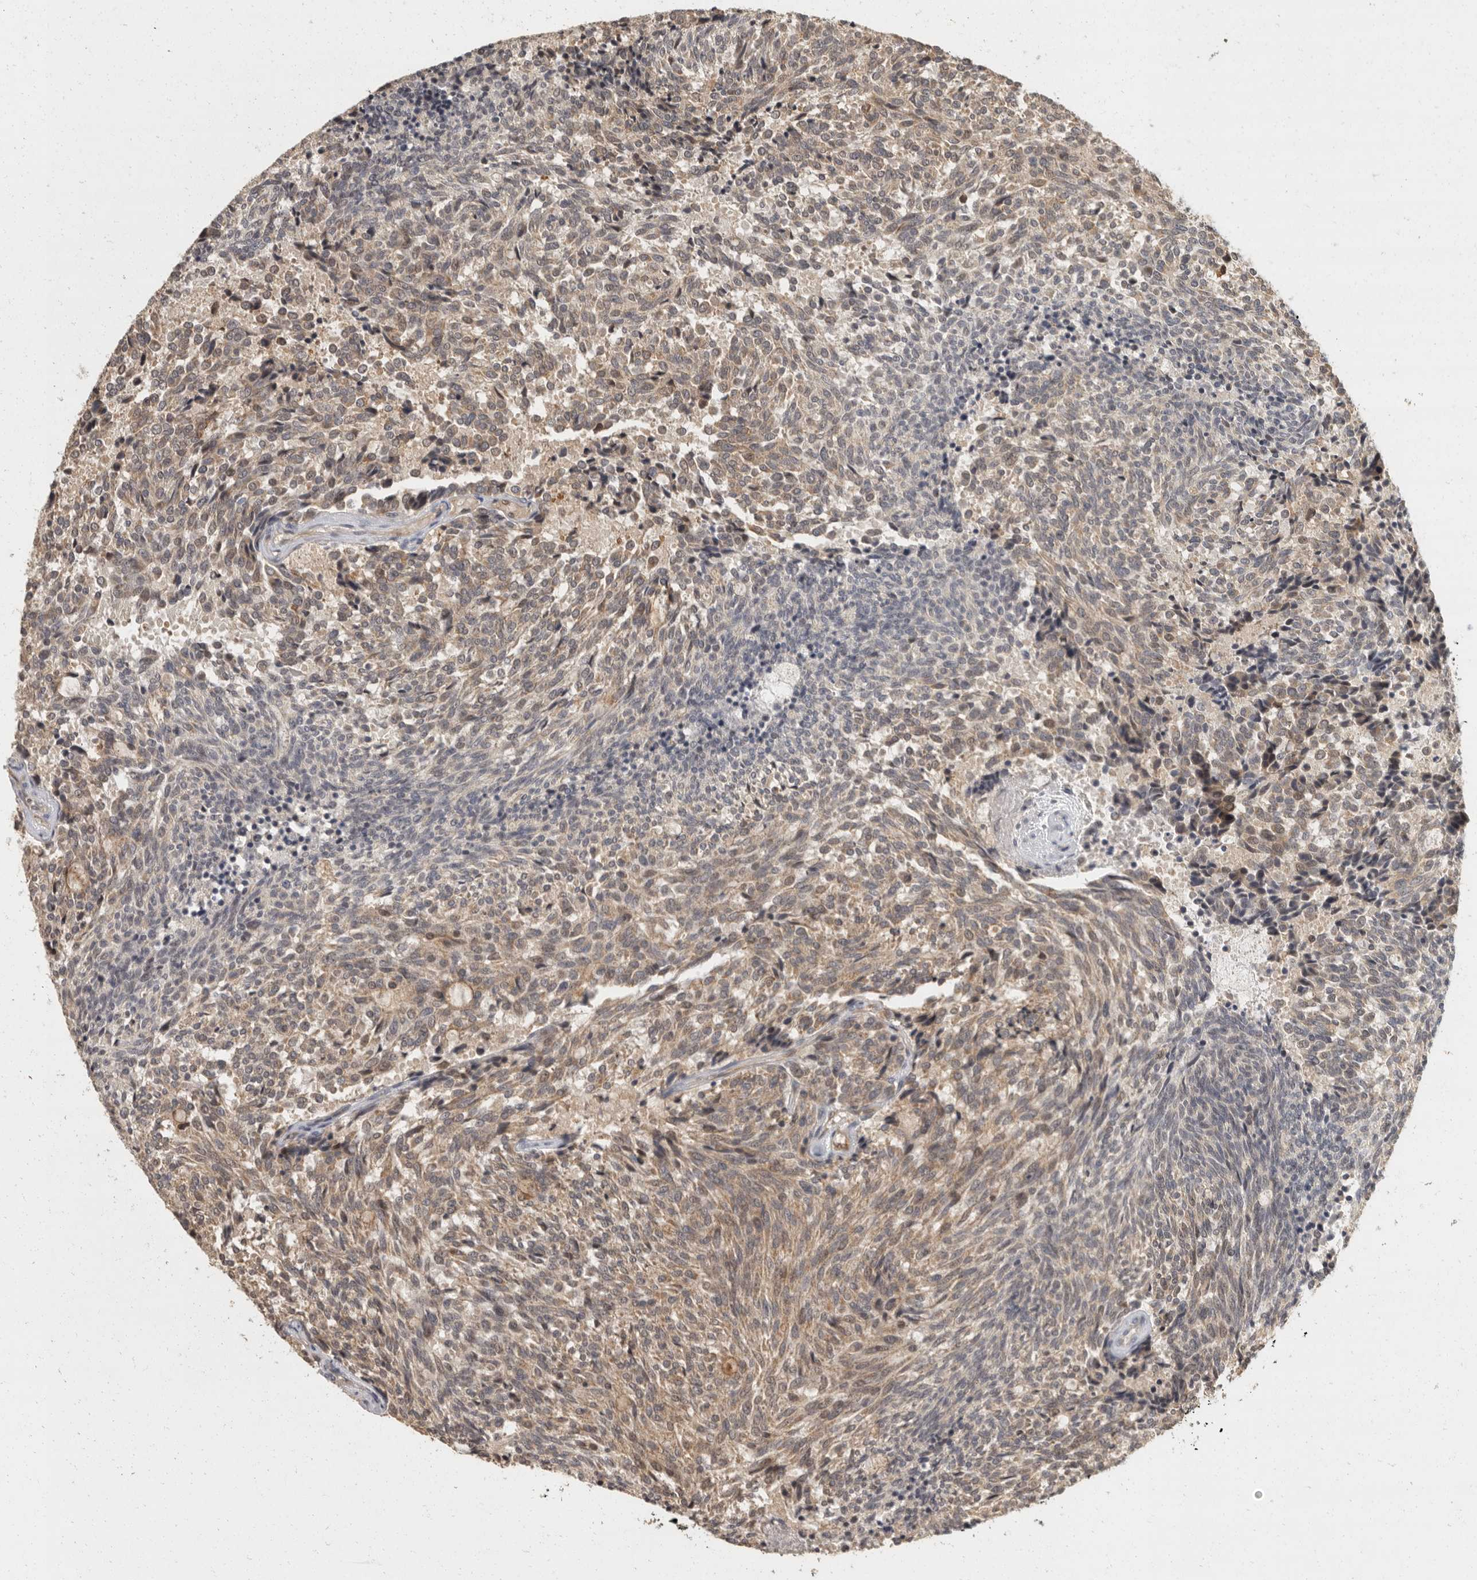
{"staining": {"intensity": "weak", "quantity": ">75%", "location": "cytoplasmic/membranous"}, "tissue": "carcinoid", "cell_type": "Tumor cells", "image_type": "cancer", "snomed": [{"axis": "morphology", "description": "Carcinoid, malignant, NOS"}, {"axis": "topography", "description": "Pancreas"}], "caption": "A micrograph showing weak cytoplasmic/membranous positivity in about >75% of tumor cells in carcinoid, as visualized by brown immunohistochemical staining.", "gene": "BAIAP2", "patient": {"sex": "female", "age": 54}}